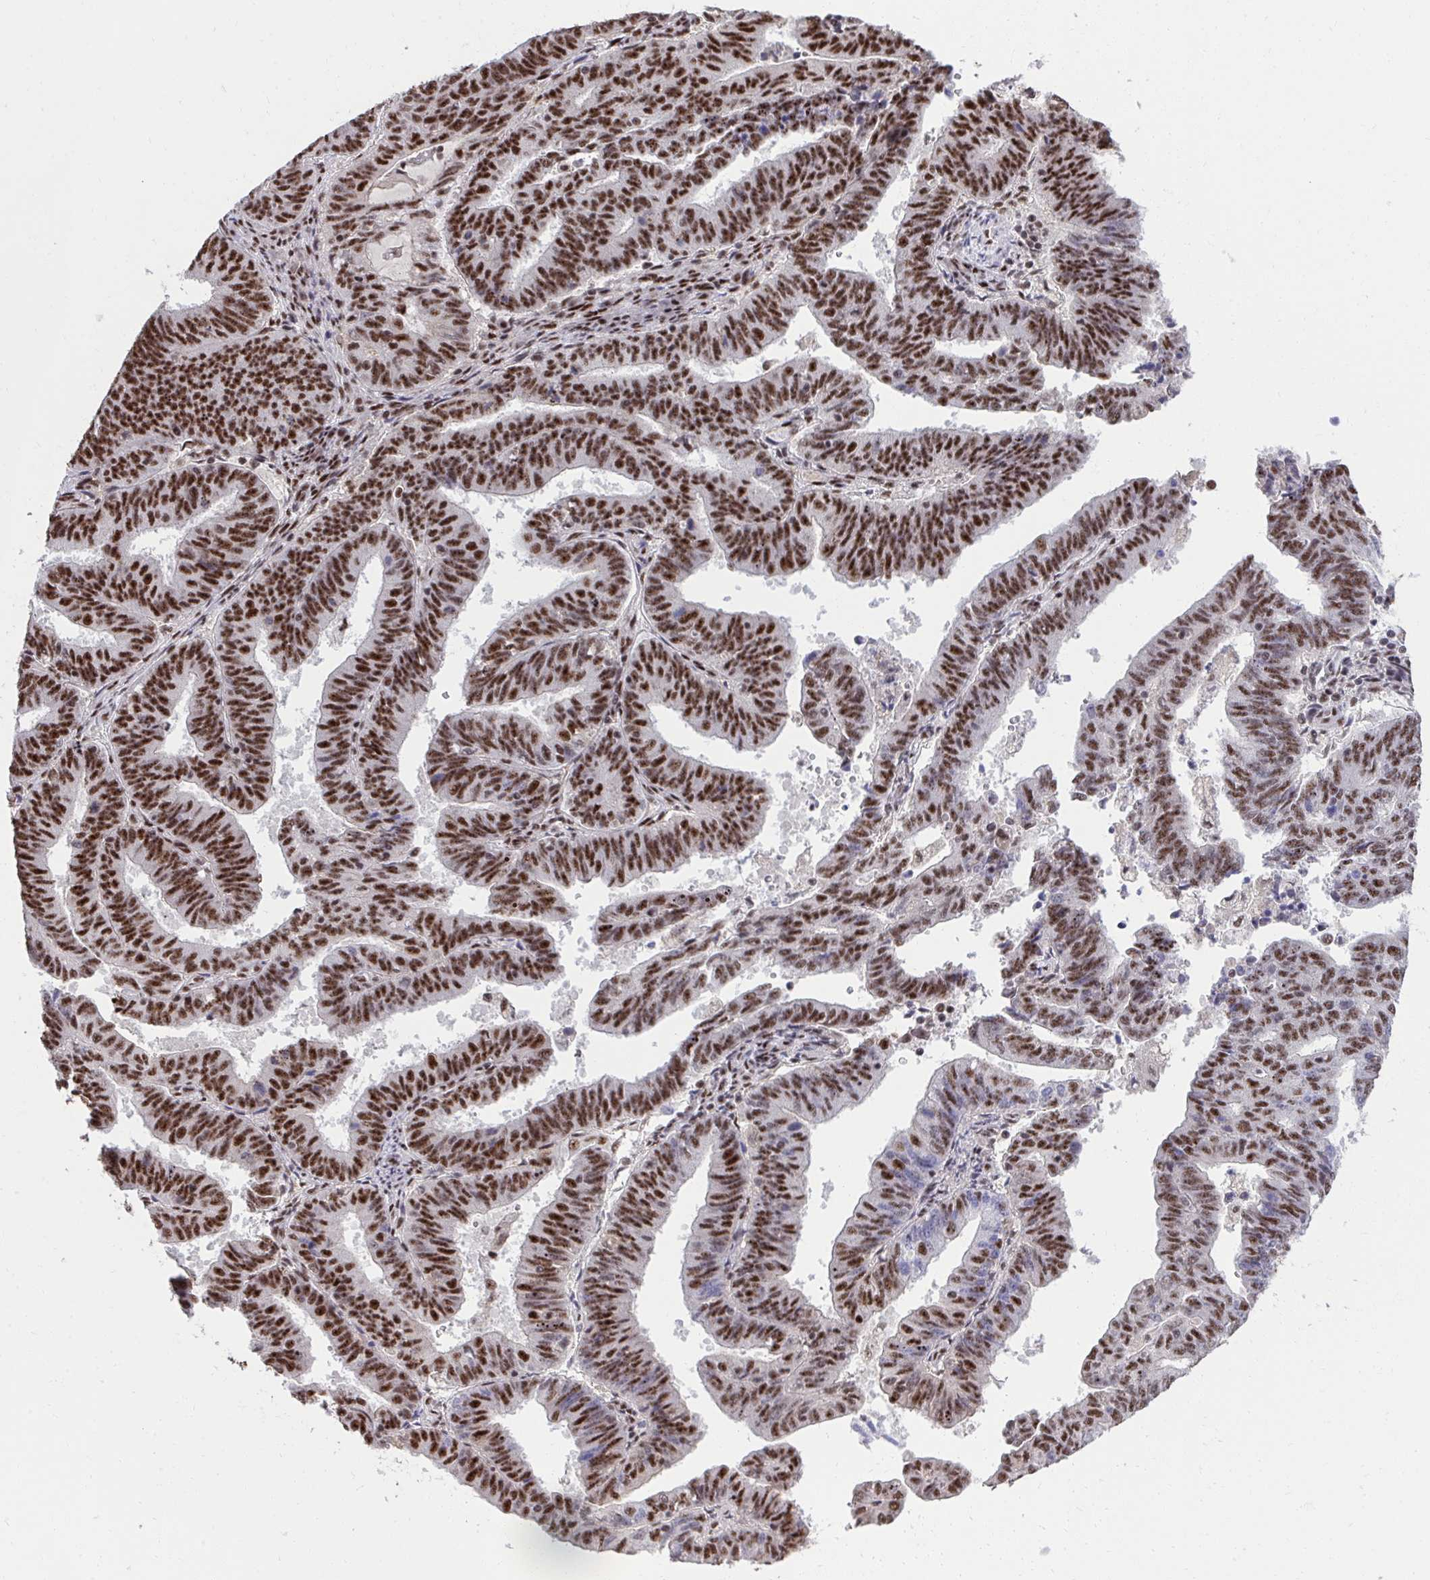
{"staining": {"intensity": "strong", "quantity": ">75%", "location": "nuclear"}, "tissue": "endometrial cancer", "cell_type": "Tumor cells", "image_type": "cancer", "snomed": [{"axis": "morphology", "description": "Adenocarcinoma, NOS"}, {"axis": "topography", "description": "Endometrium"}], "caption": "Immunohistochemical staining of endometrial cancer reveals high levels of strong nuclear protein staining in approximately >75% of tumor cells.", "gene": "SYNE4", "patient": {"sex": "female", "age": 82}}